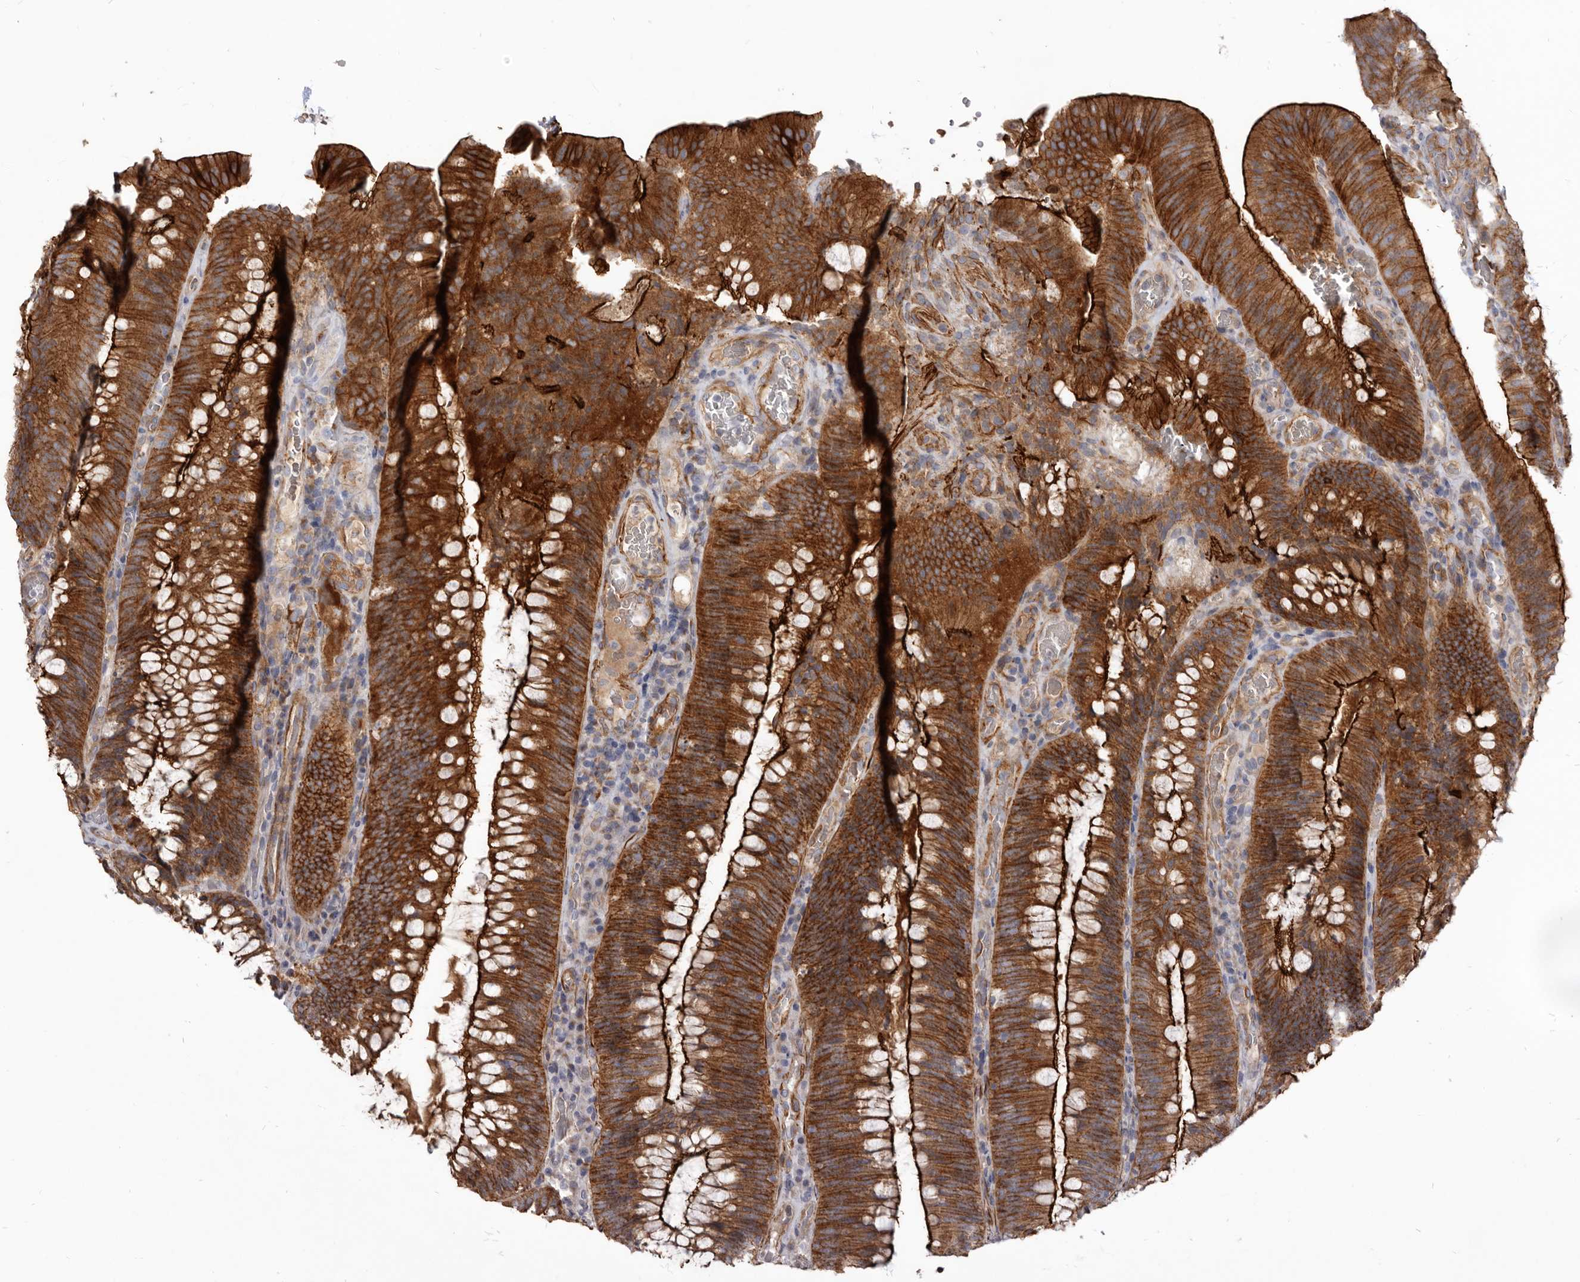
{"staining": {"intensity": "strong", "quantity": ">75%", "location": "cytoplasmic/membranous"}, "tissue": "colorectal cancer", "cell_type": "Tumor cells", "image_type": "cancer", "snomed": [{"axis": "morphology", "description": "Normal tissue, NOS"}, {"axis": "topography", "description": "Colon"}], "caption": "Colorectal cancer stained with a brown dye demonstrates strong cytoplasmic/membranous positive positivity in about >75% of tumor cells.", "gene": "CGN", "patient": {"sex": "female", "age": 82}}